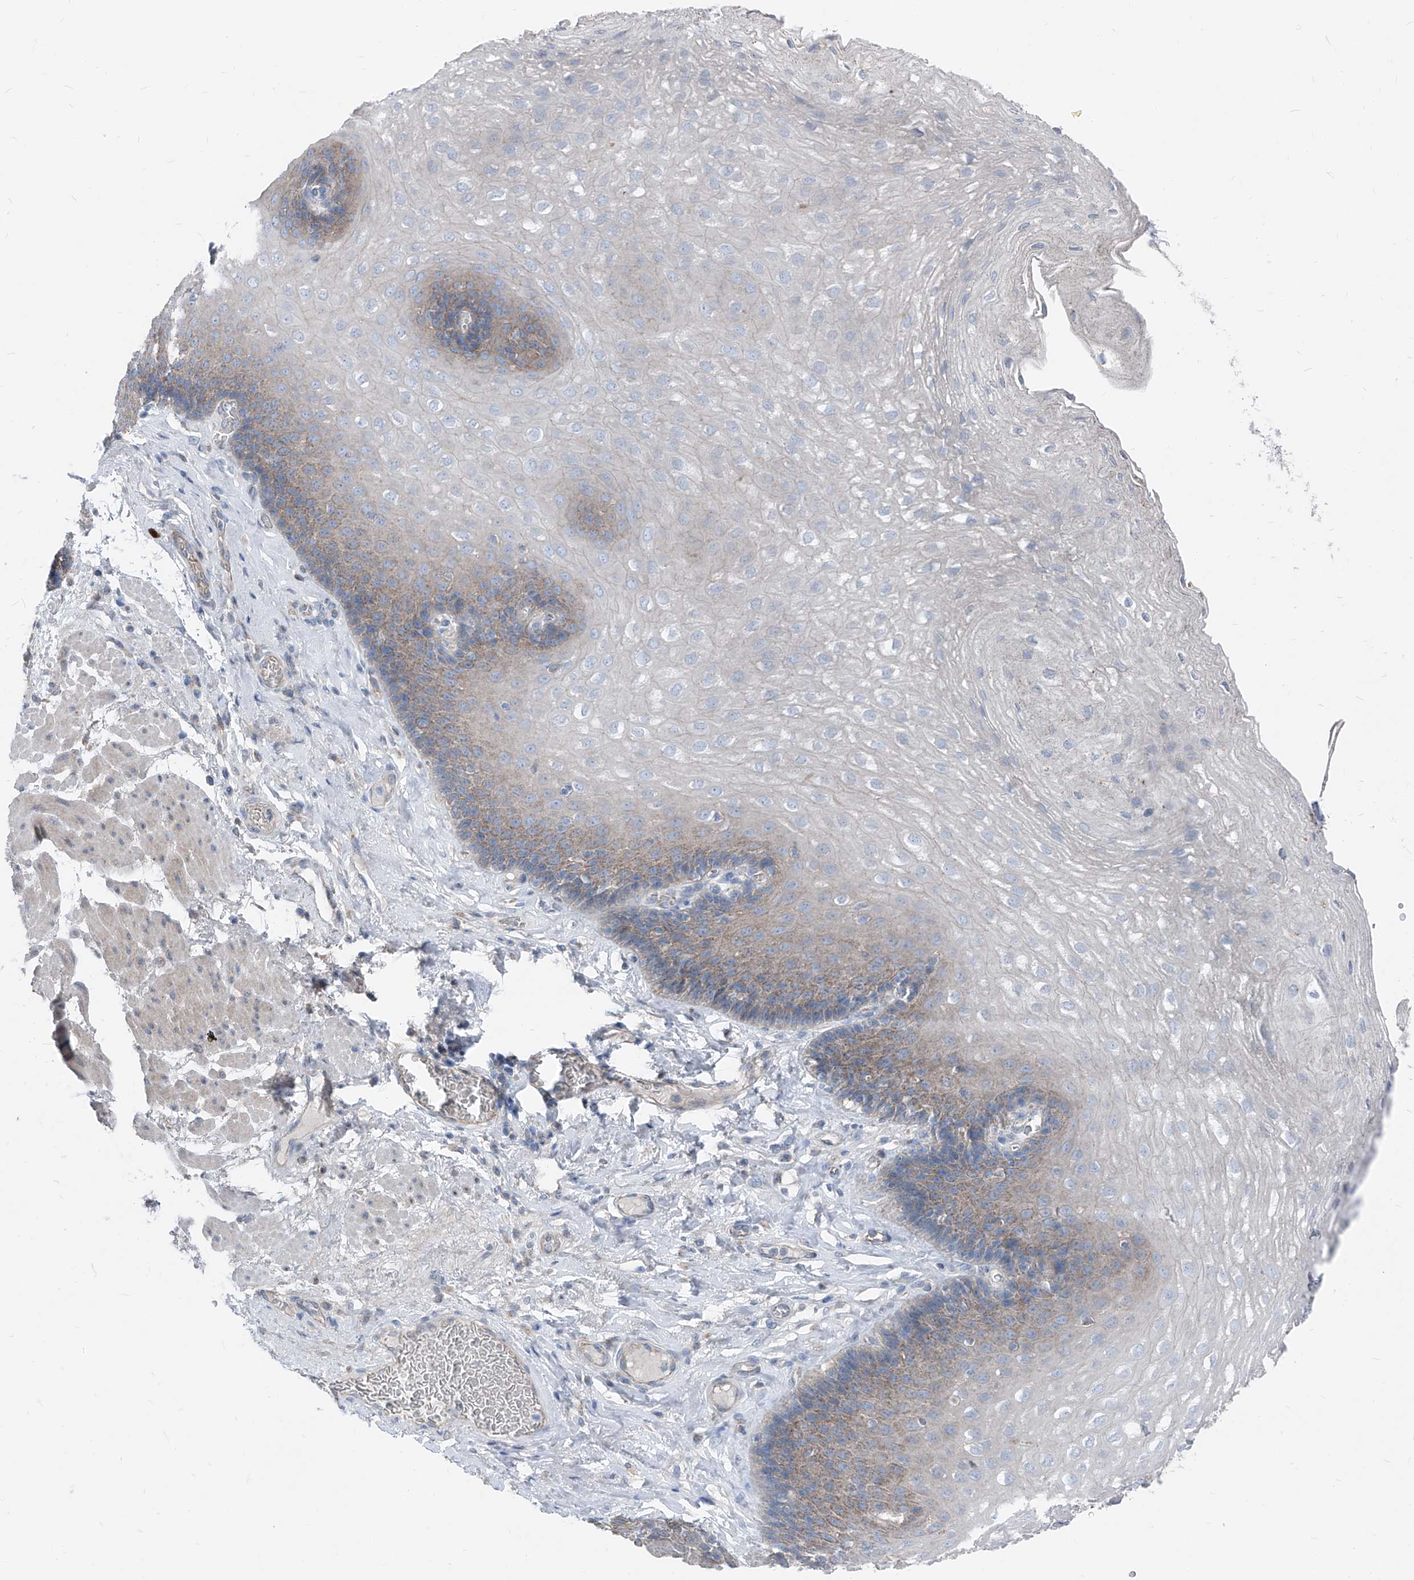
{"staining": {"intensity": "weak", "quantity": "25%-75%", "location": "cytoplasmic/membranous"}, "tissue": "esophagus", "cell_type": "Squamous epithelial cells", "image_type": "normal", "snomed": [{"axis": "morphology", "description": "Normal tissue, NOS"}, {"axis": "topography", "description": "Esophagus"}], "caption": "The immunohistochemical stain highlights weak cytoplasmic/membranous expression in squamous epithelial cells of normal esophagus. (DAB IHC with brightfield microscopy, high magnification).", "gene": "AGPS", "patient": {"sex": "female", "age": 66}}